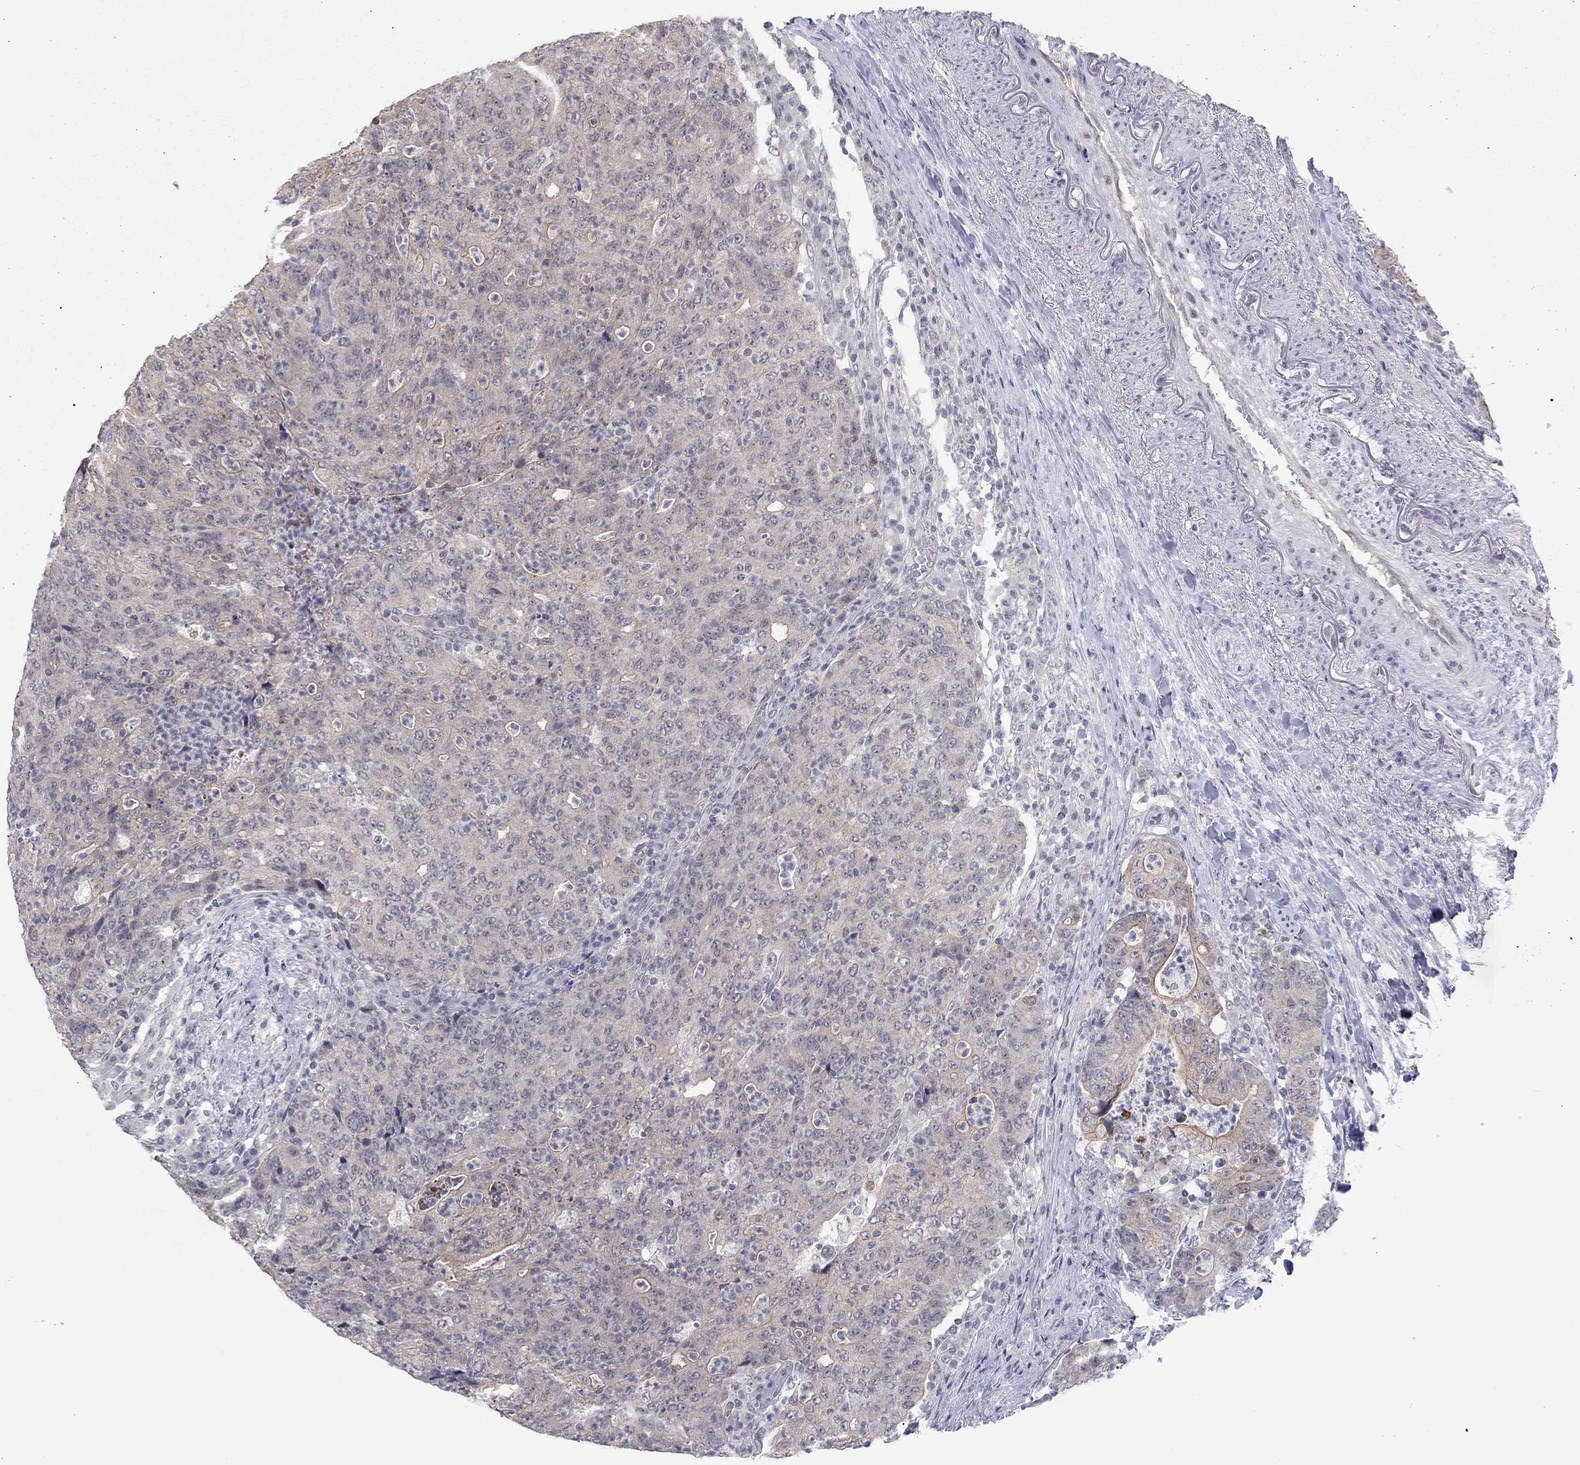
{"staining": {"intensity": "weak", "quantity": "<25%", "location": "cytoplasmic/membranous"}, "tissue": "colorectal cancer", "cell_type": "Tumor cells", "image_type": "cancer", "snomed": [{"axis": "morphology", "description": "Adenocarcinoma, NOS"}, {"axis": "topography", "description": "Colon"}], "caption": "Tumor cells are negative for brown protein staining in colorectal cancer.", "gene": "SLC22A2", "patient": {"sex": "male", "age": 70}}